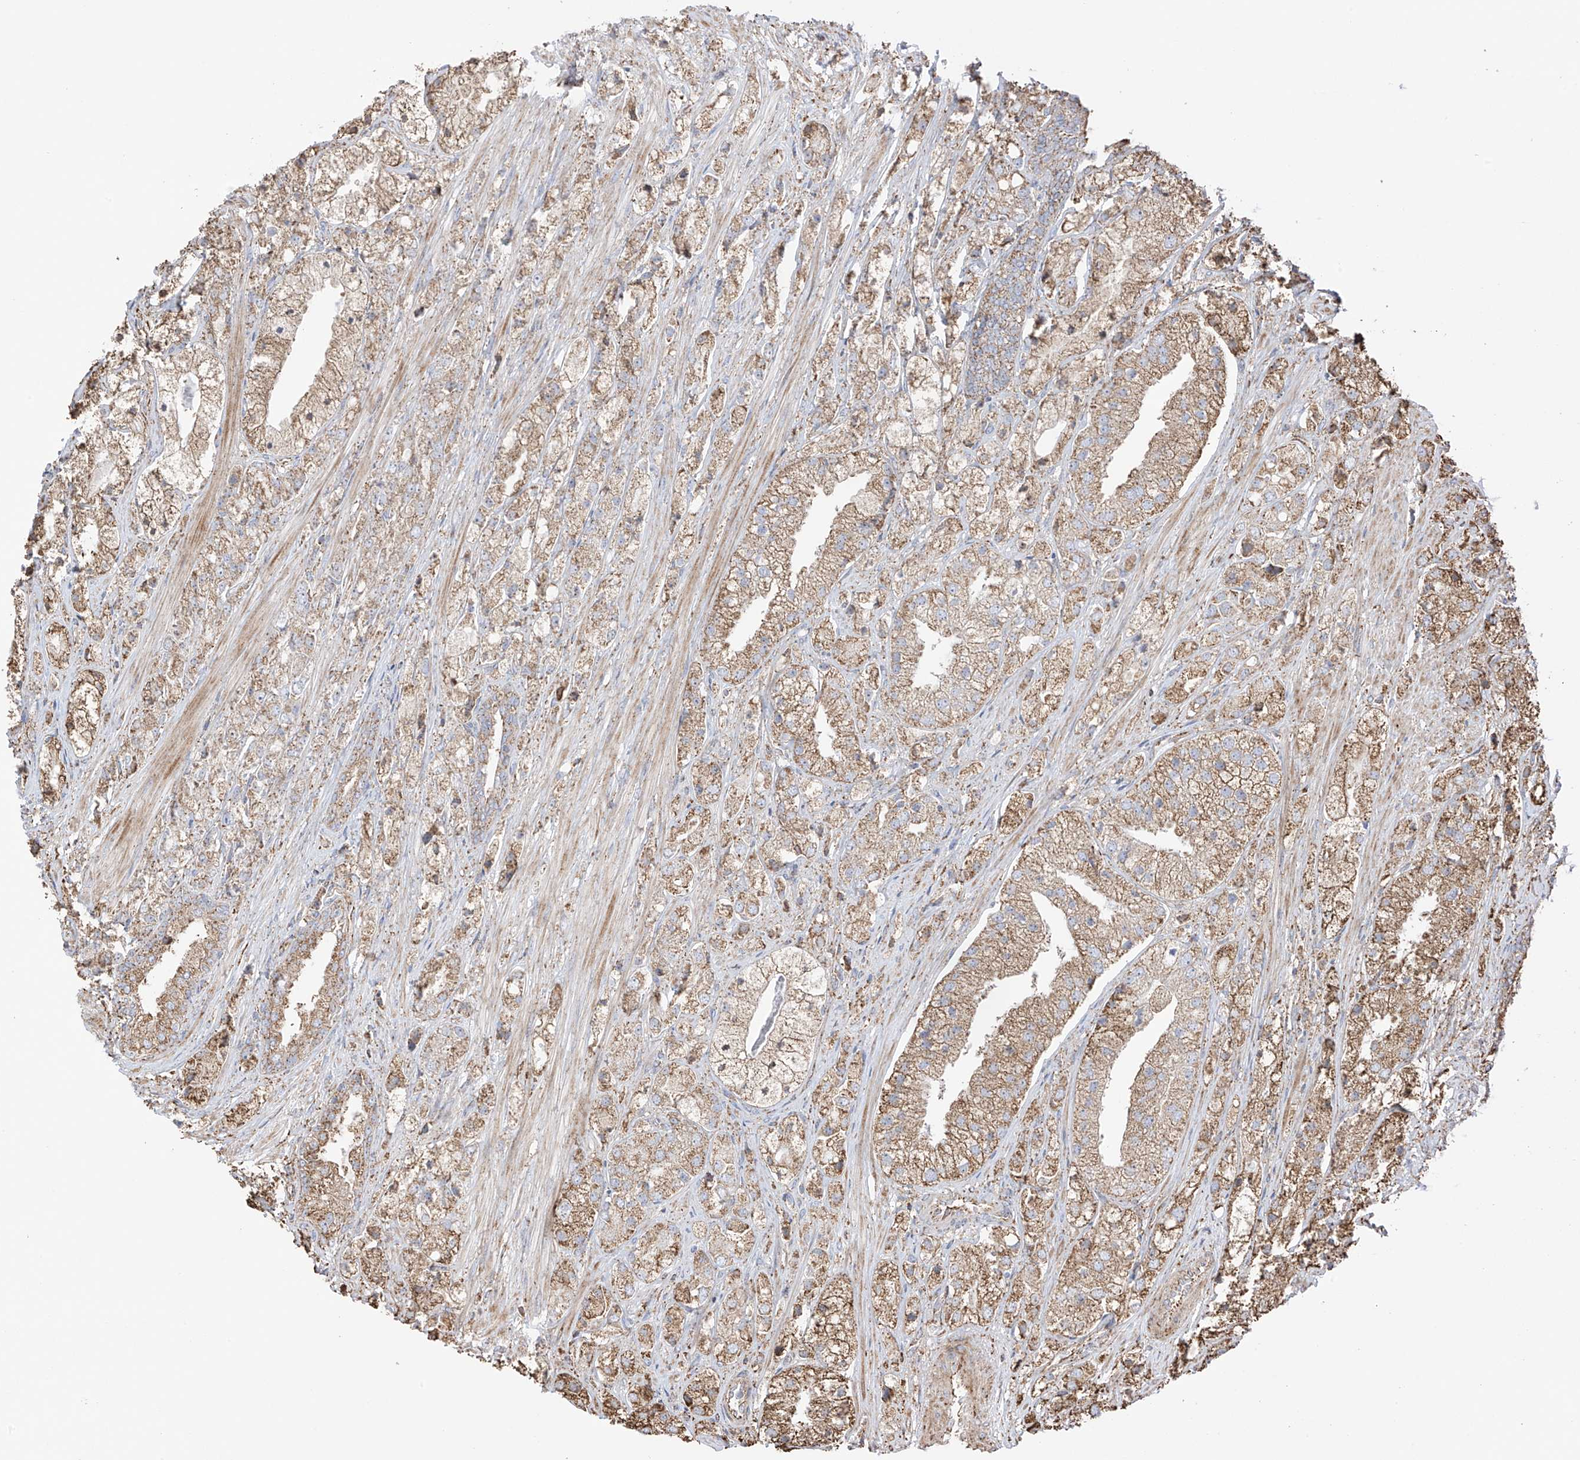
{"staining": {"intensity": "moderate", "quantity": ">75%", "location": "cytoplasmic/membranous"}, "tissue": "prostate cancer", "cell_type": "Tumor cells", "image_type": "cancer", "snomed": [{"axis": "morphology", "description": "Adenocarcinoma, High grade"}, {"axis": "topography", "description": "Prostate"}], "caption": "Prostate cancer stained with IHC reveals moderate cytoplasmic/membranous expression in about >75% of tumor cells.", "gene": "XKR3", "patient": {"sex": "male", "age": 50}}